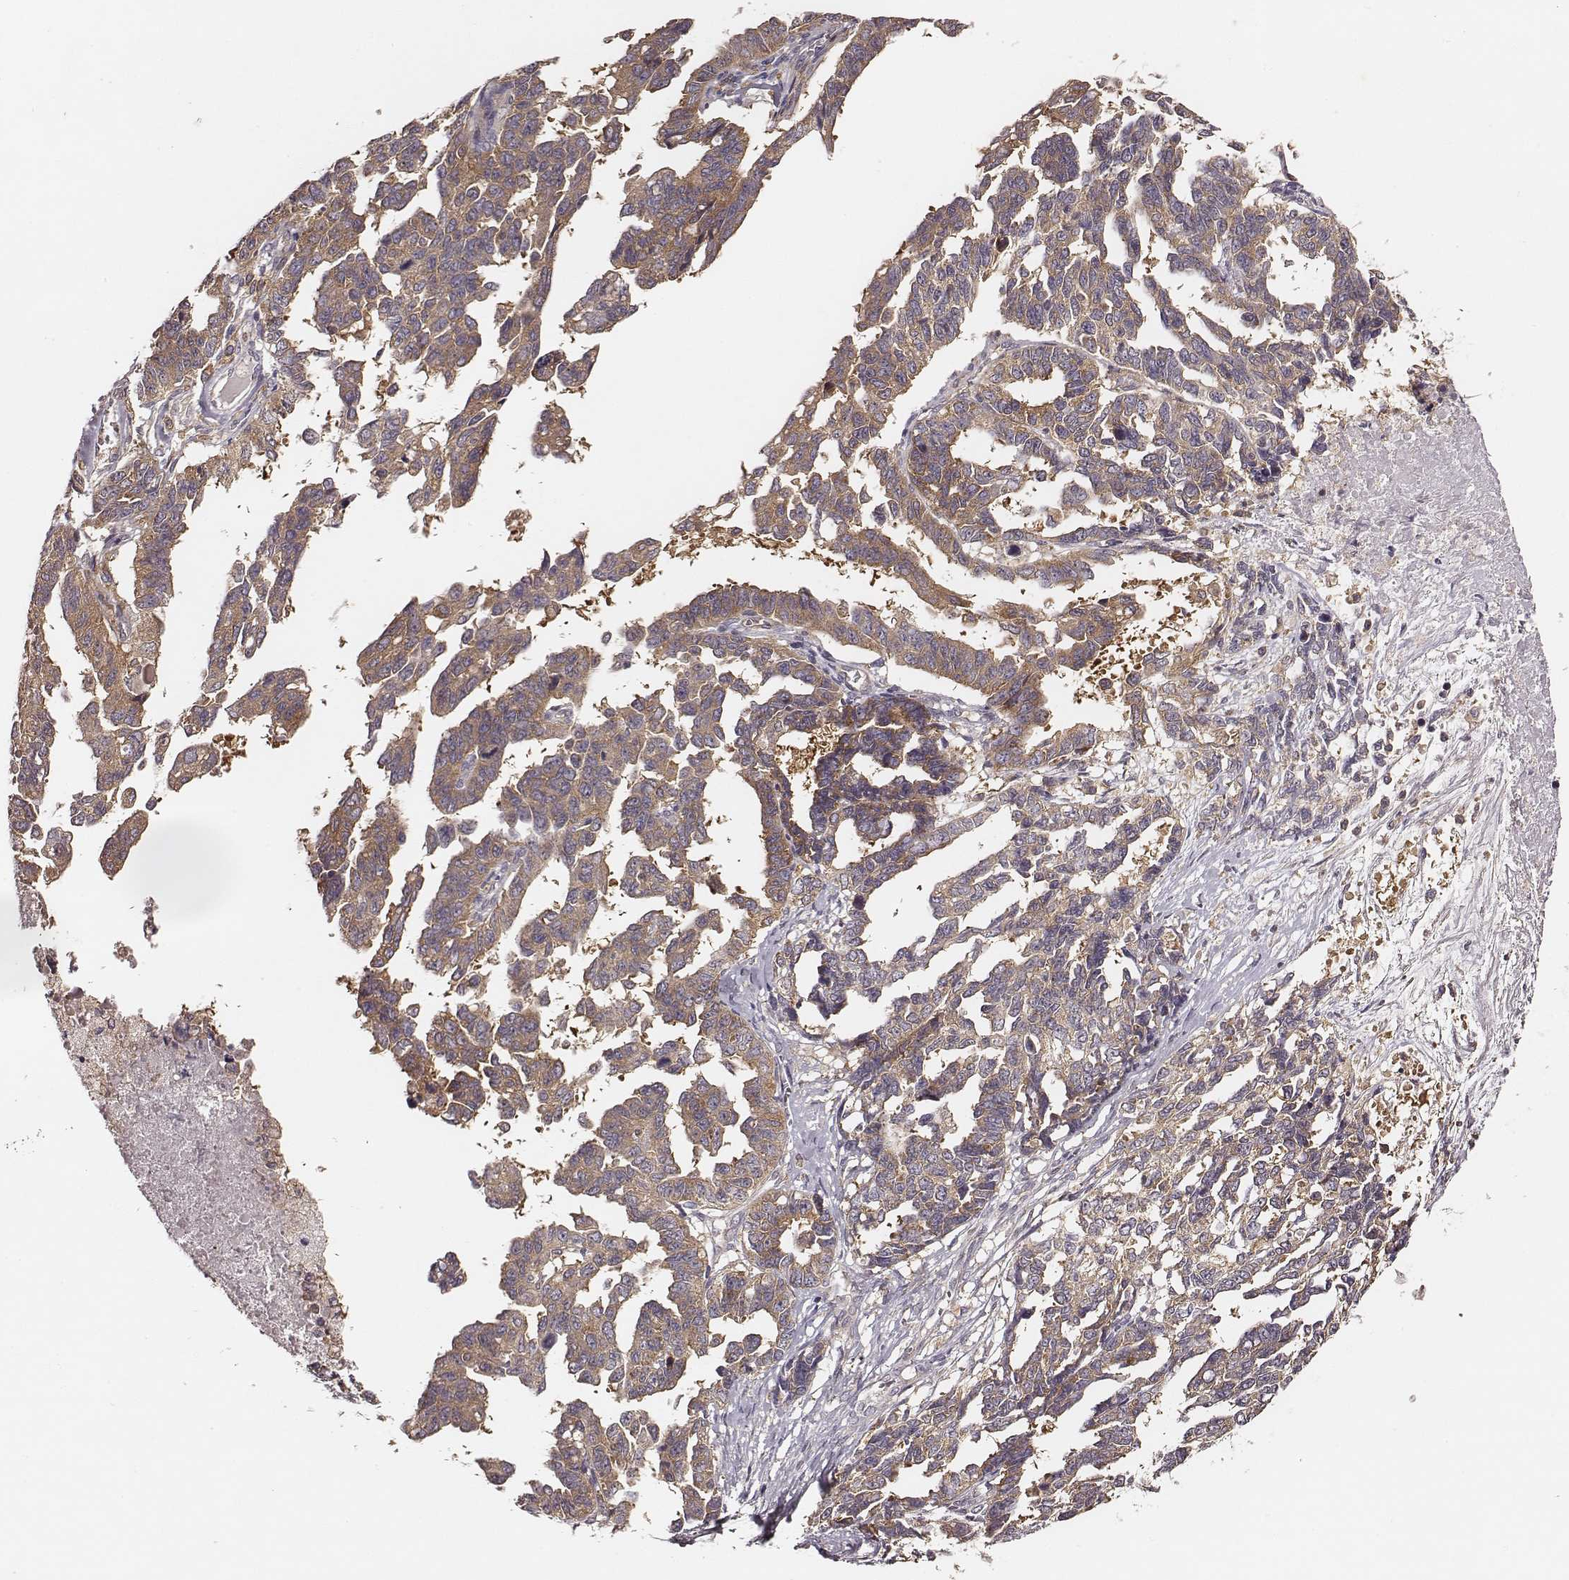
{"staining": {"intensity": "weak", "quantity": ">75%", "location": "cytoplasmic/membranous"}, "tissue": "ovarian cancer", "cell_type": "Tumor cells", "image_type": "cancer", "snomed": [{"axis": "morphology", "description": "Cystadenocarcinoma, serous, NOS"}, {"axis": "topography", "description": "Ovary"}], "caption": "High-power microscopy captured an immunohistochemistry (IHC) image of ovarian cancer, revealing weak cytoplasmic/membranous expression in about >75% of tumor cells.", "gene": "VPS26A", "patient": {"sex": "female", "age": 69}}